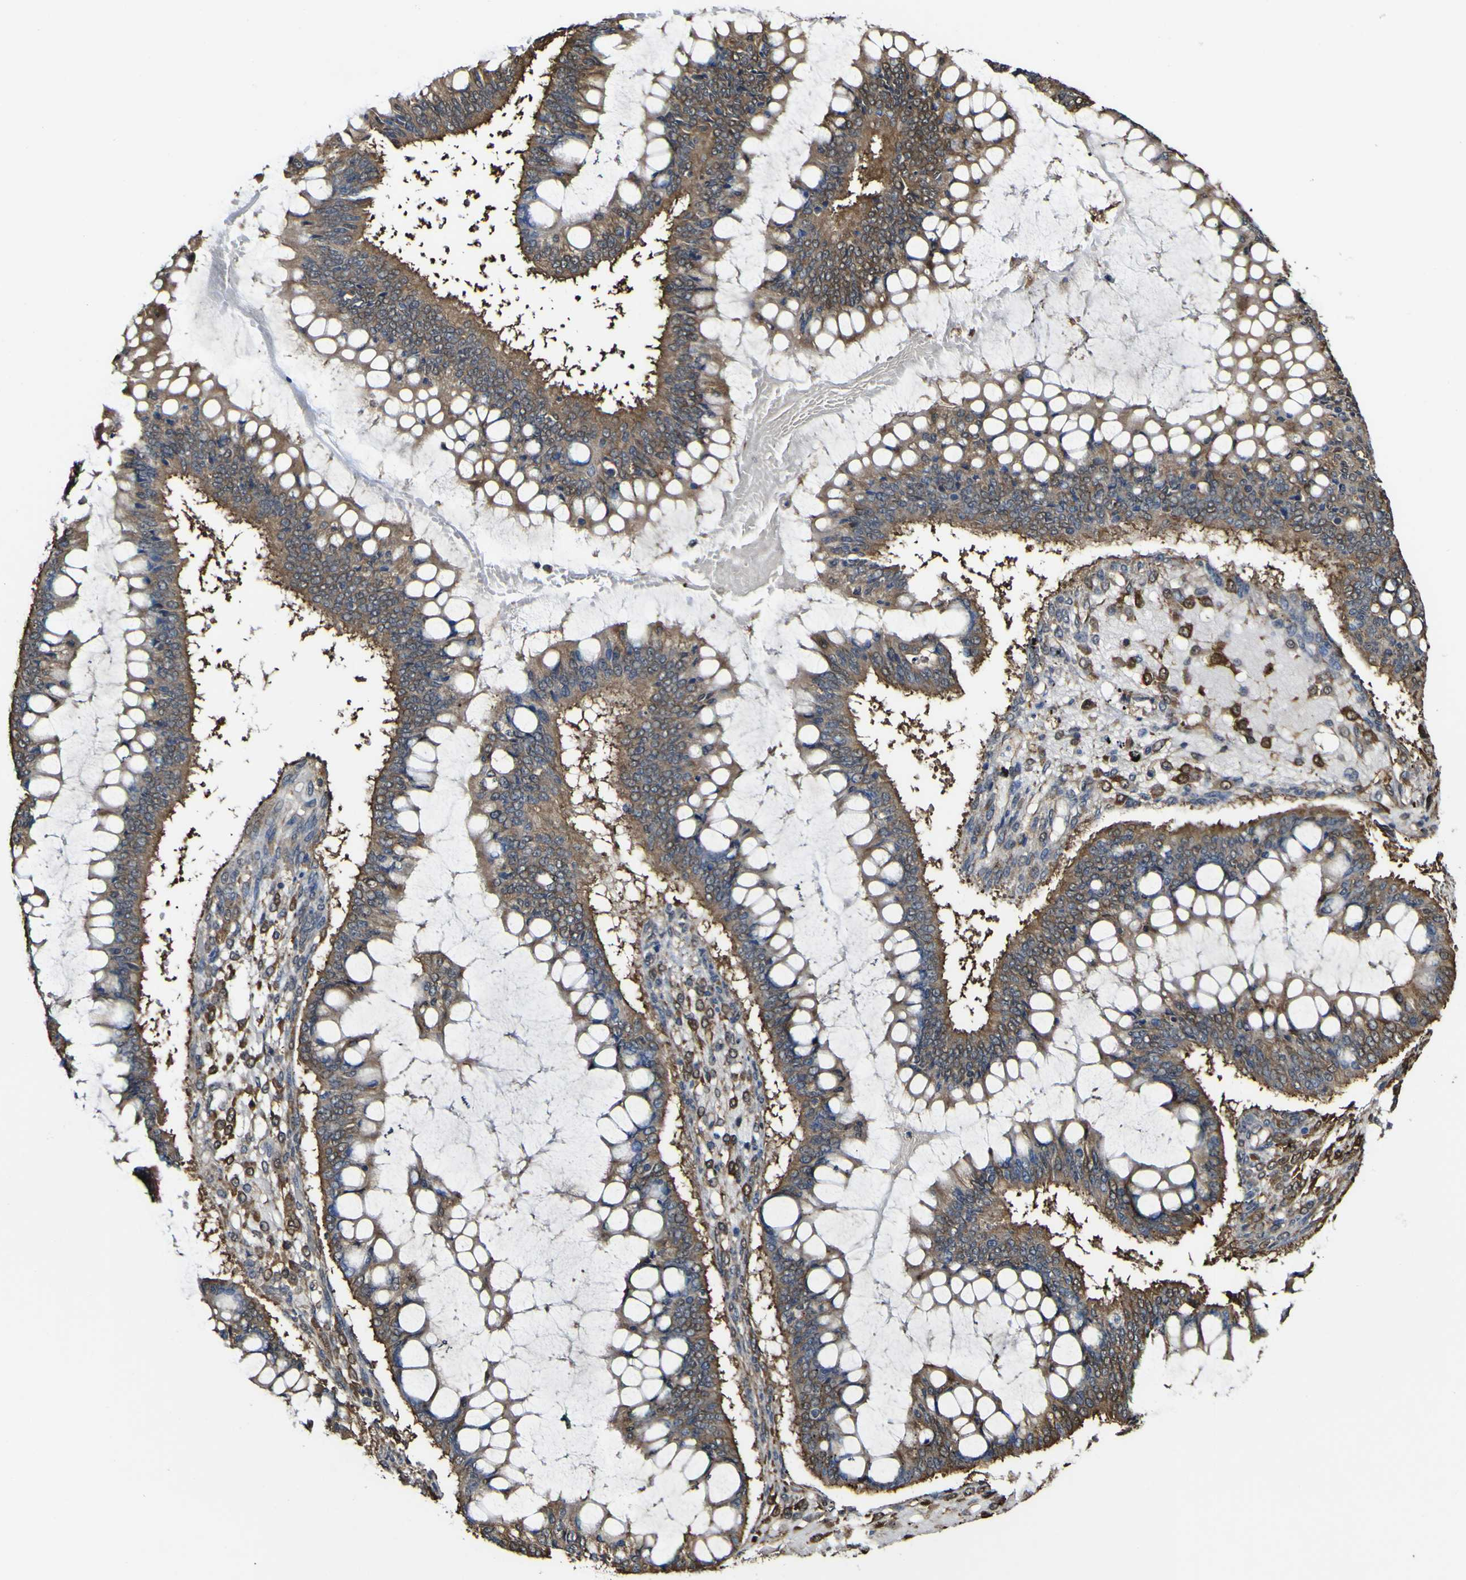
{"staining": {"intensity": "moderate", "quantity": ">75%", "location": "cytoplasmic/membranous"}, "tissue": "ovarian cancer", "cell_type": "Tumor cells", "image_type": "cancer", "snomed": [{"axis": "morphology", "description": "Cystadenocarcinoma, mucinous, NOS"}, {"axis": "topography", "description": "Ovary"}], "caption": "Ovarian mucinous cystadenocarcinoma tissue demonstrates moderate cytoplasmic/membranous expression in about >75% of tumor cells", "gene": "PTPRR", "patient": {"sex": "female", "age": 73}}